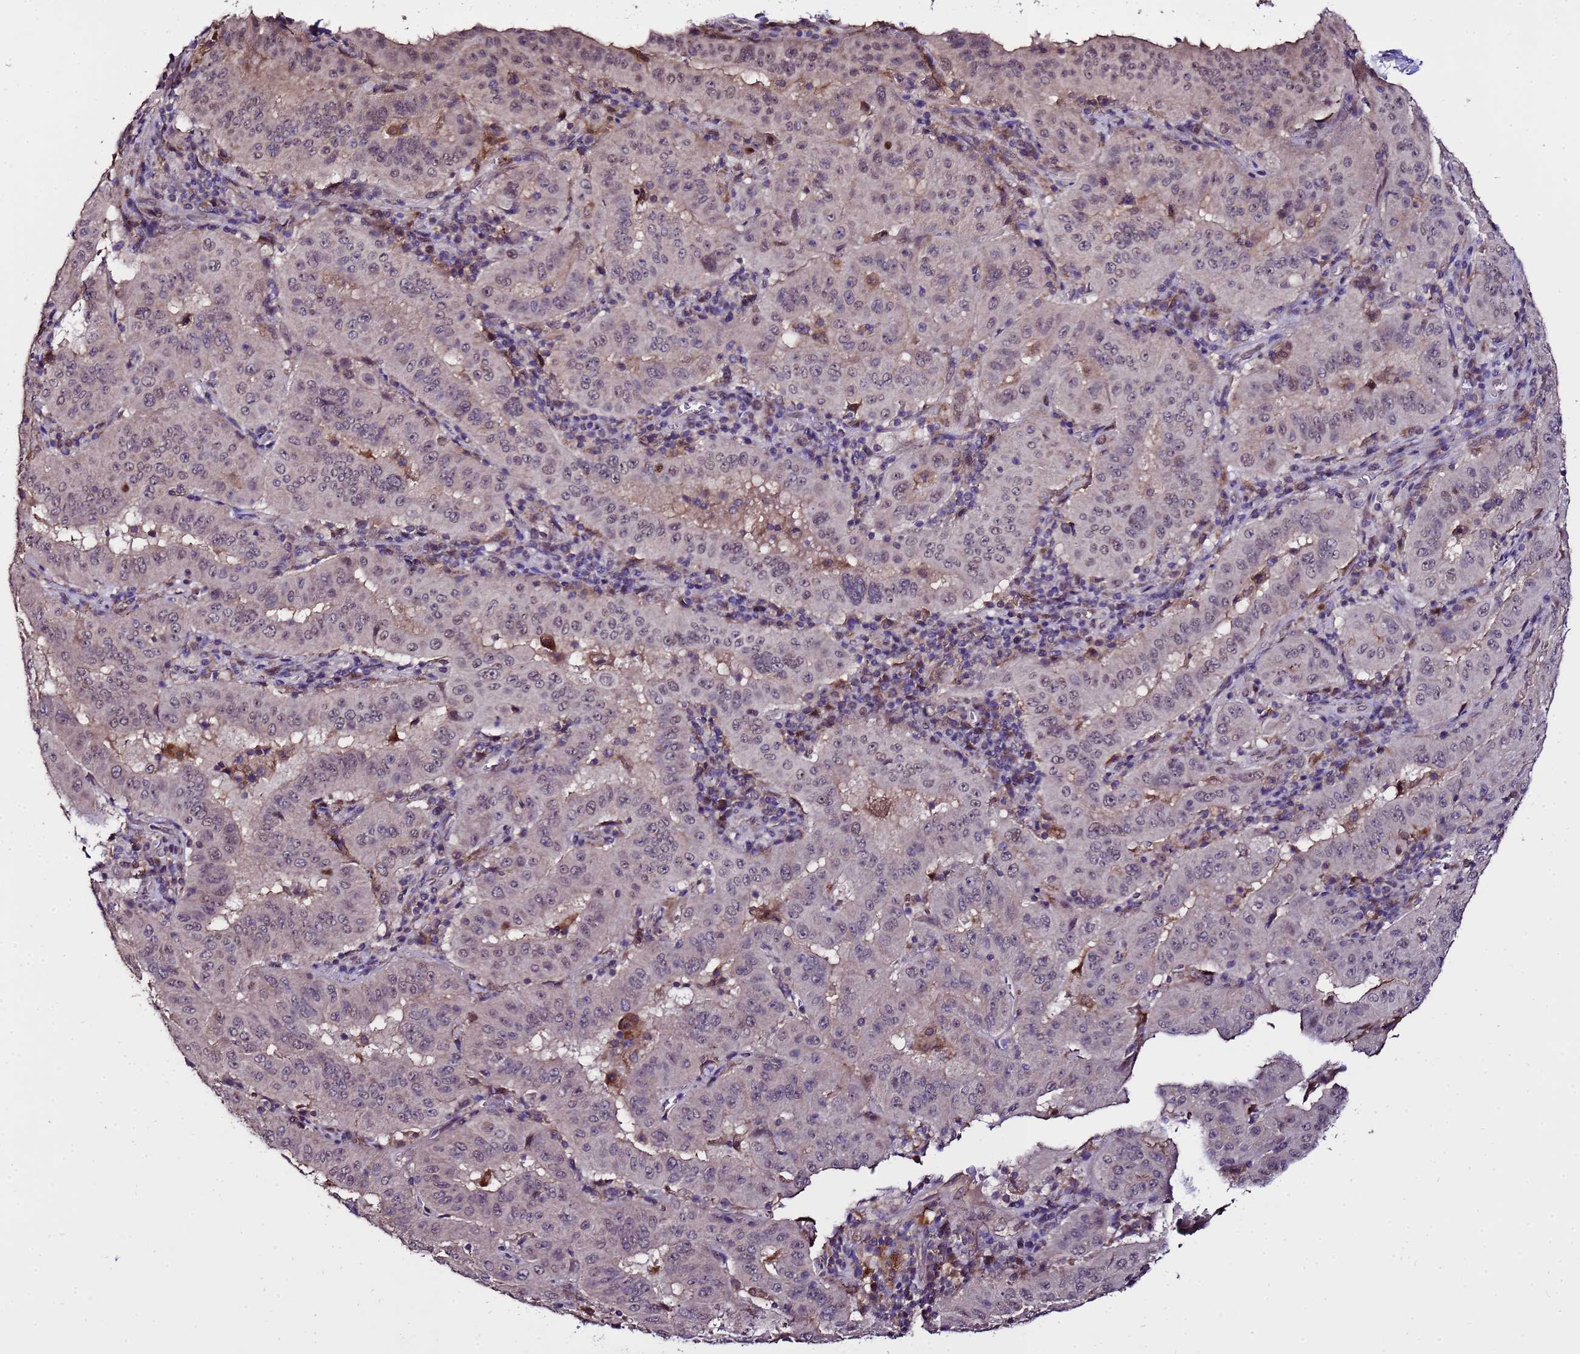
{"staining": {"intensity": "weak", "quantity": "<25%", "location": "nuclear"}, "tissue": "pancreatic cancer", "cell_type": "Tumor cells", "image_type": "cancer", "snomed": [{"axis": "morphology", "description": "Adenocarcinoma, NOS"}, {"axis": "topography", "description": "Pancreas"}], "caption": "Tumor cells show no significant protein staining in pancreatic adenocarcinoma.", "gene": "ZNF329", "patient": {"sex": "male", "age": 63}}